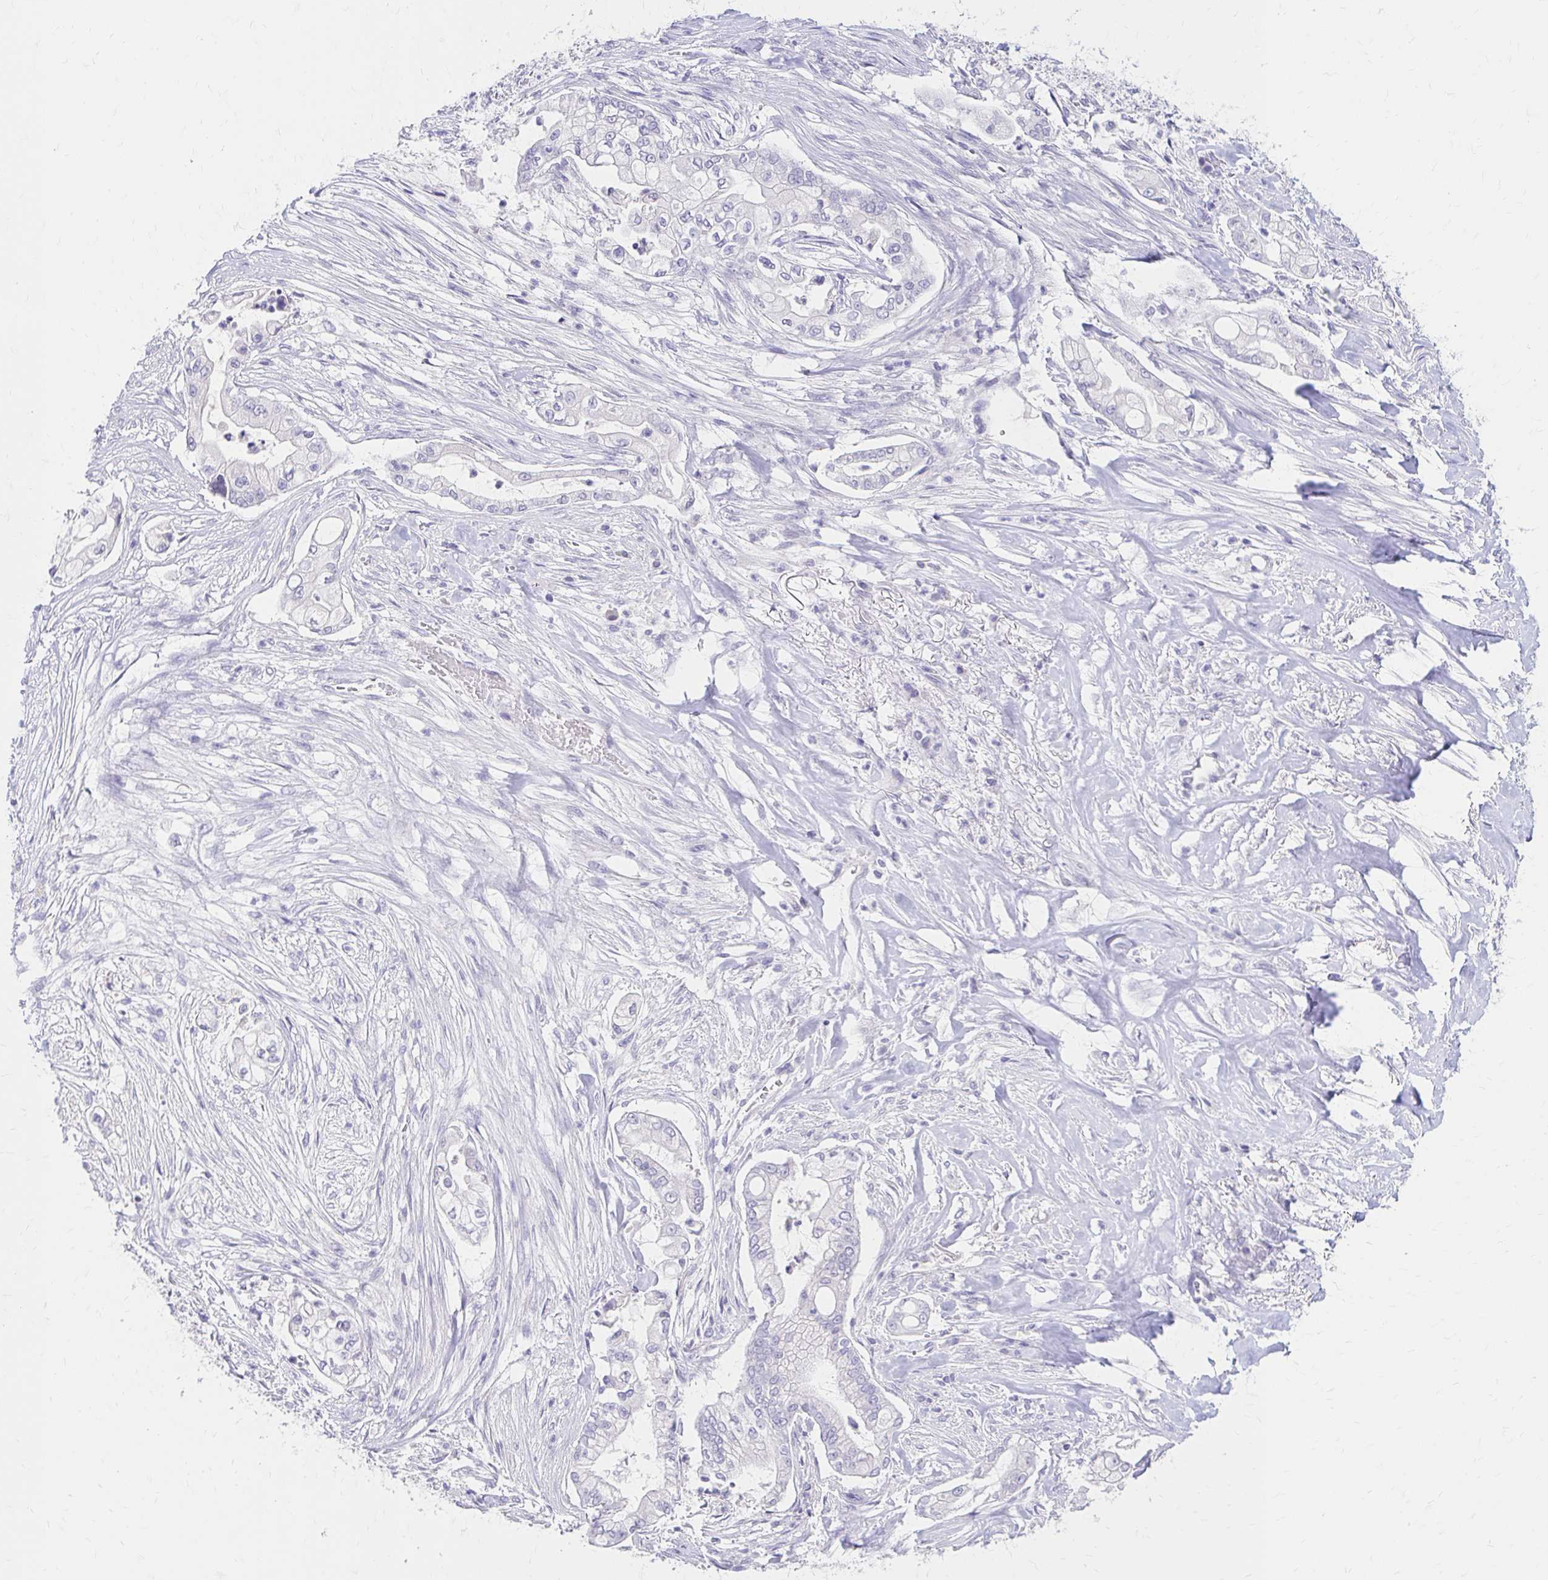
{"staining": {"intensity": "negative", "quantity": "none", "location": "none"}, "tissue": "pancreatic cancer", "cell_type": "Tumor cells", "image_type": "cancer", "snomed": [{"axis": "morphology", "description": "Adenocarcinoma, NOS"}, {"axis": "topography", "description": "Pancreas"}], "caption": "This is an immunohistochemistry image of human pancreatic adenocarcinoma. There is no positivity in tumor cells.", "gene": "AZGP1", "patient": {"sex": "female", "age": 69}}